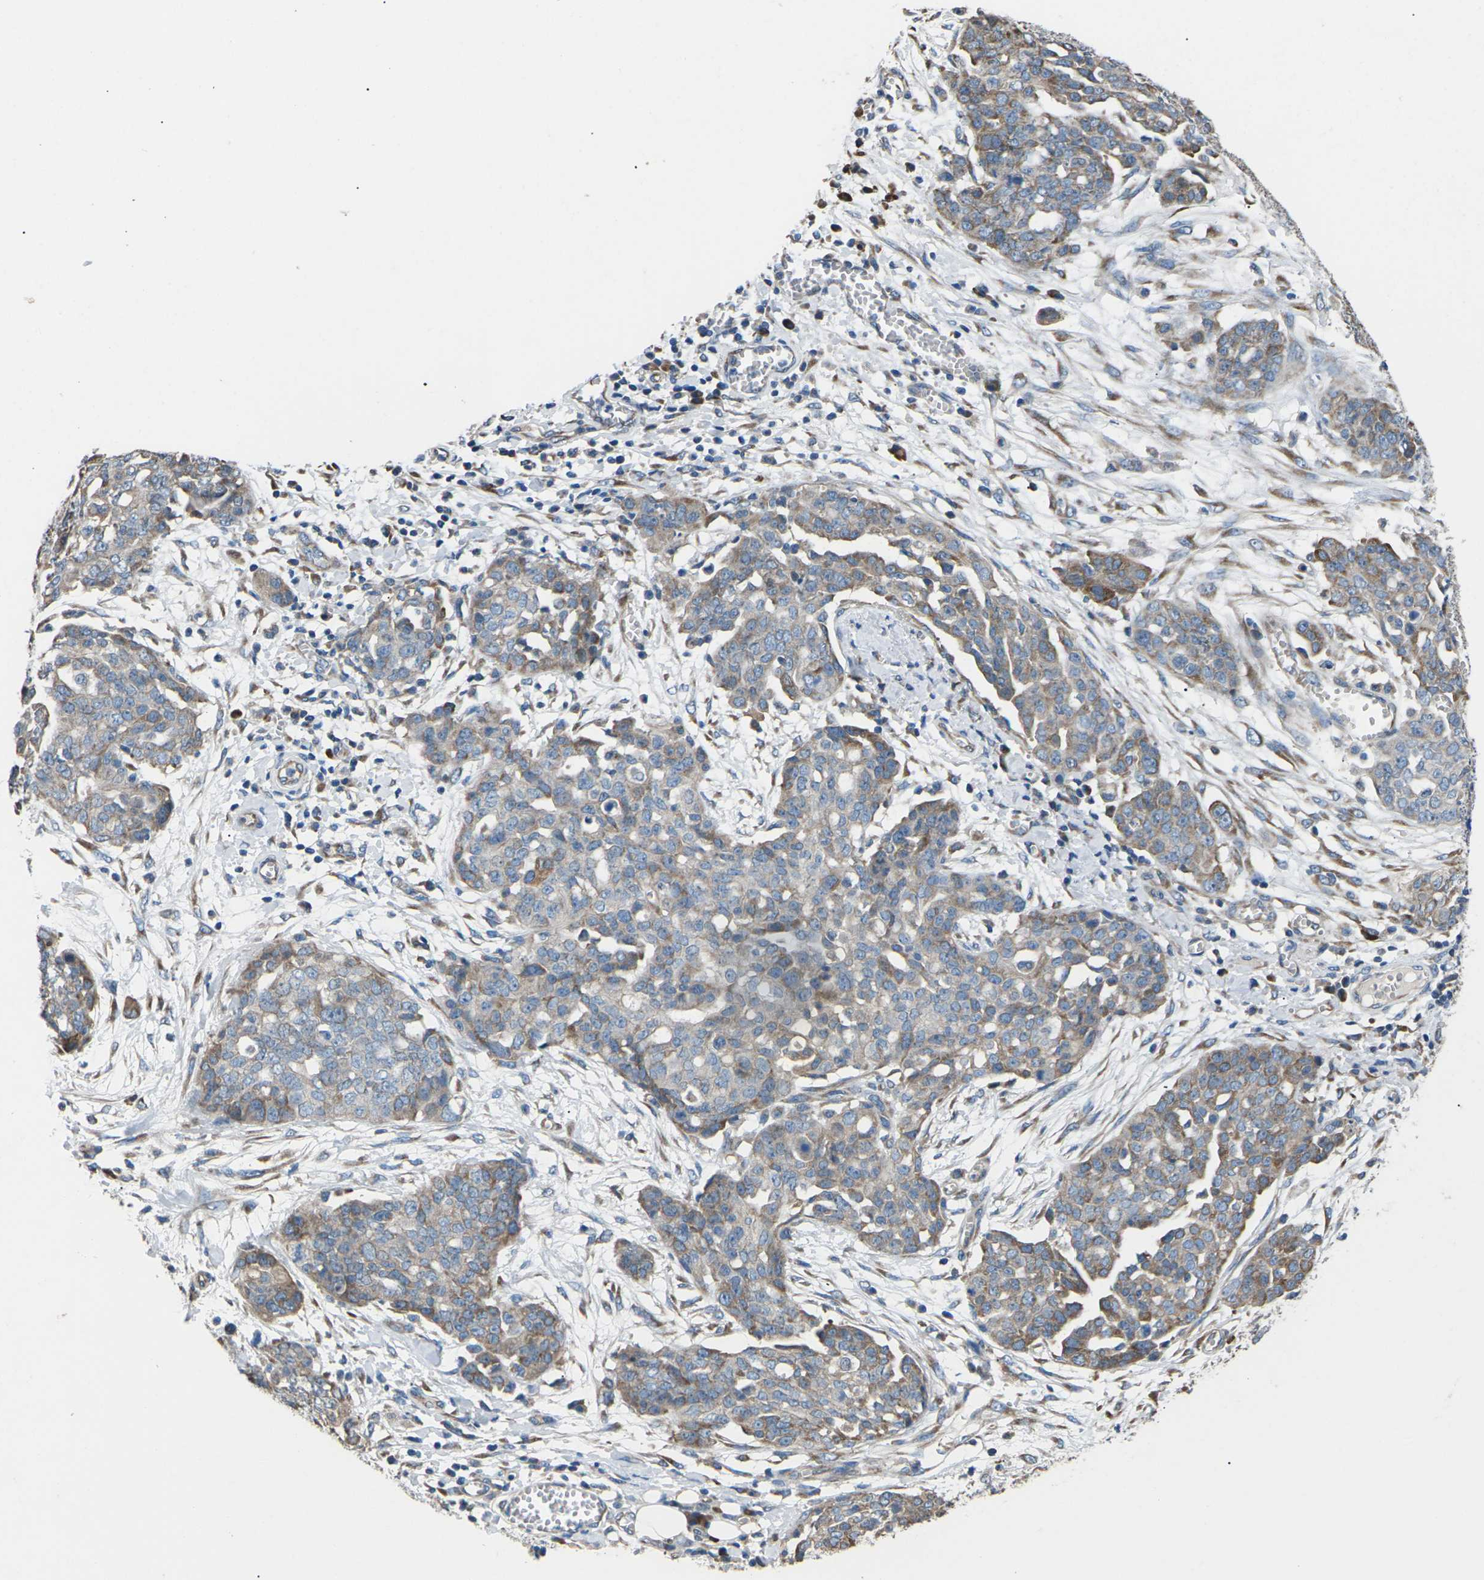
{"staining": {"intensity": "moderate", "quantity": "25%-75%", "location": "cytoplasmic/membranous"}, "tissue": "ovarian cancer", "cell_type": "Tumor cells", "image_type": "cancer", "snomed": [{"axis": "morphology", "description": "Cystadenocarcinoma, serous, NOS"}, {"axis": "topography", "description": "Soft tissue"}, {"axis": "topography", "description": "Ovary"}], "caption": "Moderate cytoplasmic/membranous expression for a protein is identified in about 25%-75% of tumor cells of serous cystadenocarcinoma (ovarian) using immunohistochemistry.", "gene": "KLHDC8B", "patient": {"sex": "female", "age": 57}}